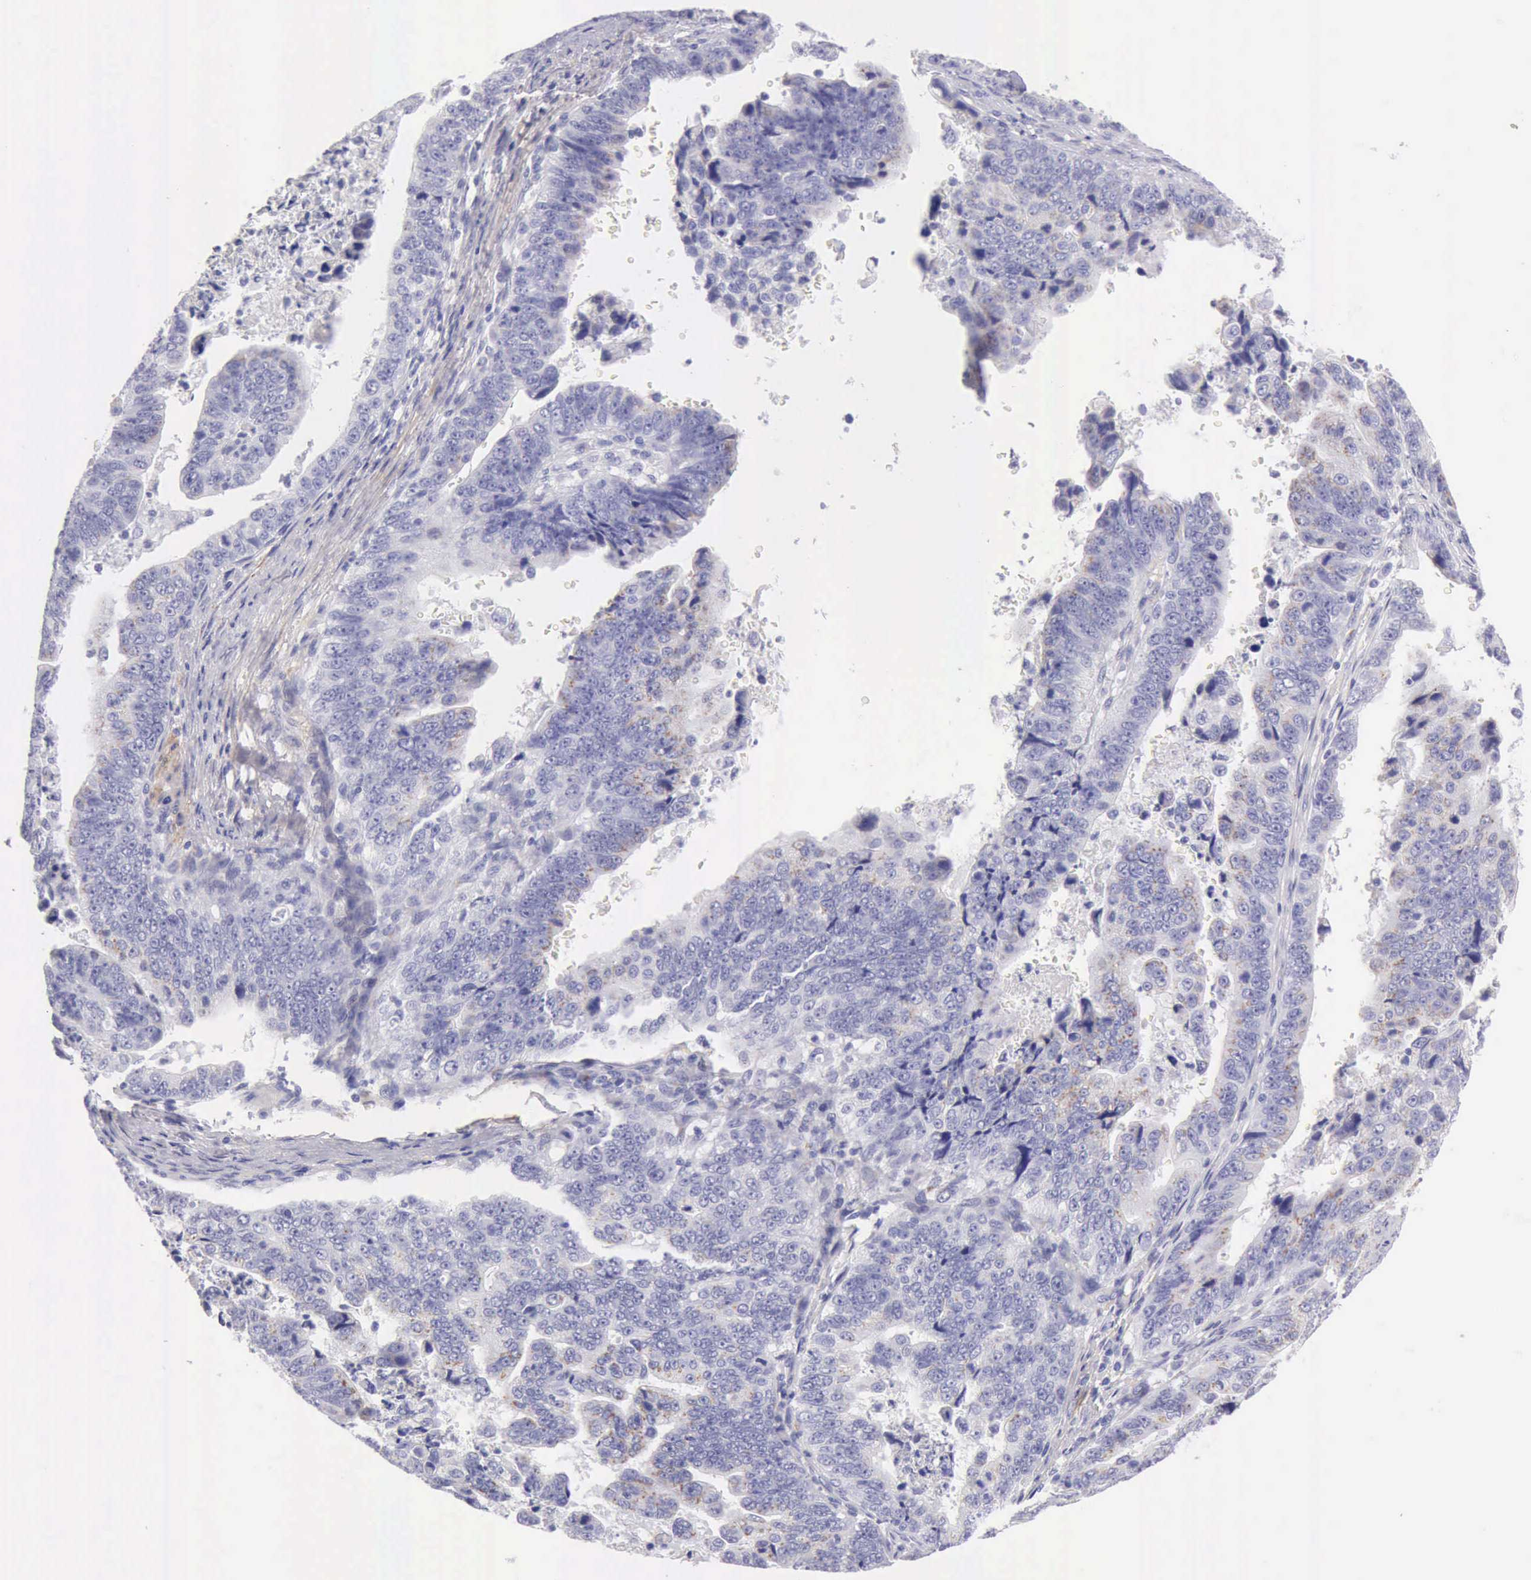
{"staining": {"intensity": "negative", "quantity": "none", "location": "none"}, "tissue": "stomach cancer", "cell_type": "Tumor cells", "image_type": "cancer", "snomed": [{"axis": "morphology", "description": "Adenocarcinoma, NOS"}, {"axis": "topography", "description": "Stomach, upper"}], "caption": "Tumor cells show no significant expression in adenocarcinoma (stomach).", "gene": "AOC3", "patient": {"sex": "female", "age": 50}}